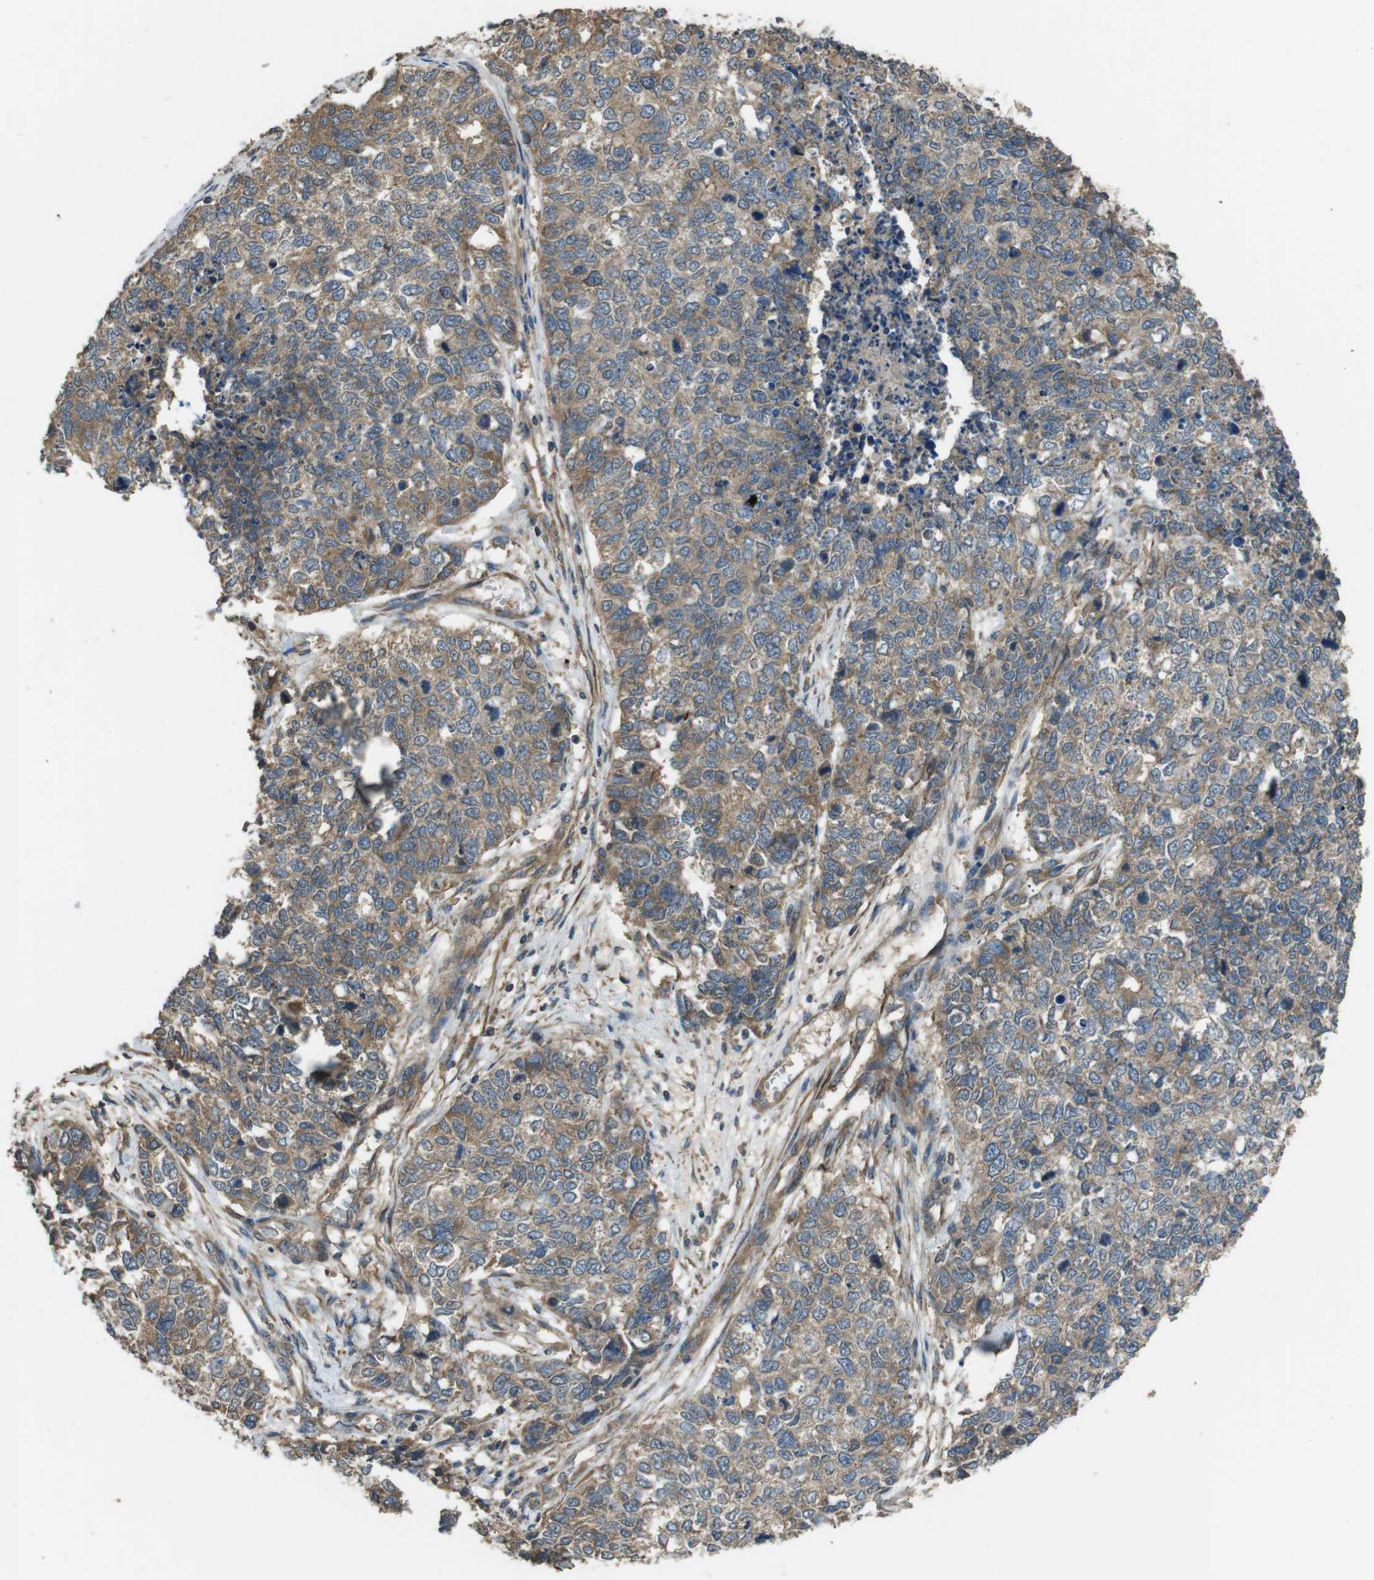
{"staining": {"intensity": "moderate", "quantity": ">75%", "location": "cytoplasmic/membranous"}, "tissue": "cervical cancer", "cell_type": "Tumor cells", "image_type": "cancer", "snomed": [{"axis": "morphology", "description": "Squamous cell carcinoma, NOS"}, {"axis": "topography", "description": "Cervix"}], "caption": "Immunohistochemistry photomicrograph of cervical cancer (squamous cell carcinoma) stained for a protein (brown), which reveals medium levels of moderate cytoplasmic/membranous staining in approximately >75% of tumor cells.", "gene": "FUT2", "patient": {"sex": "female", "age": 63}}